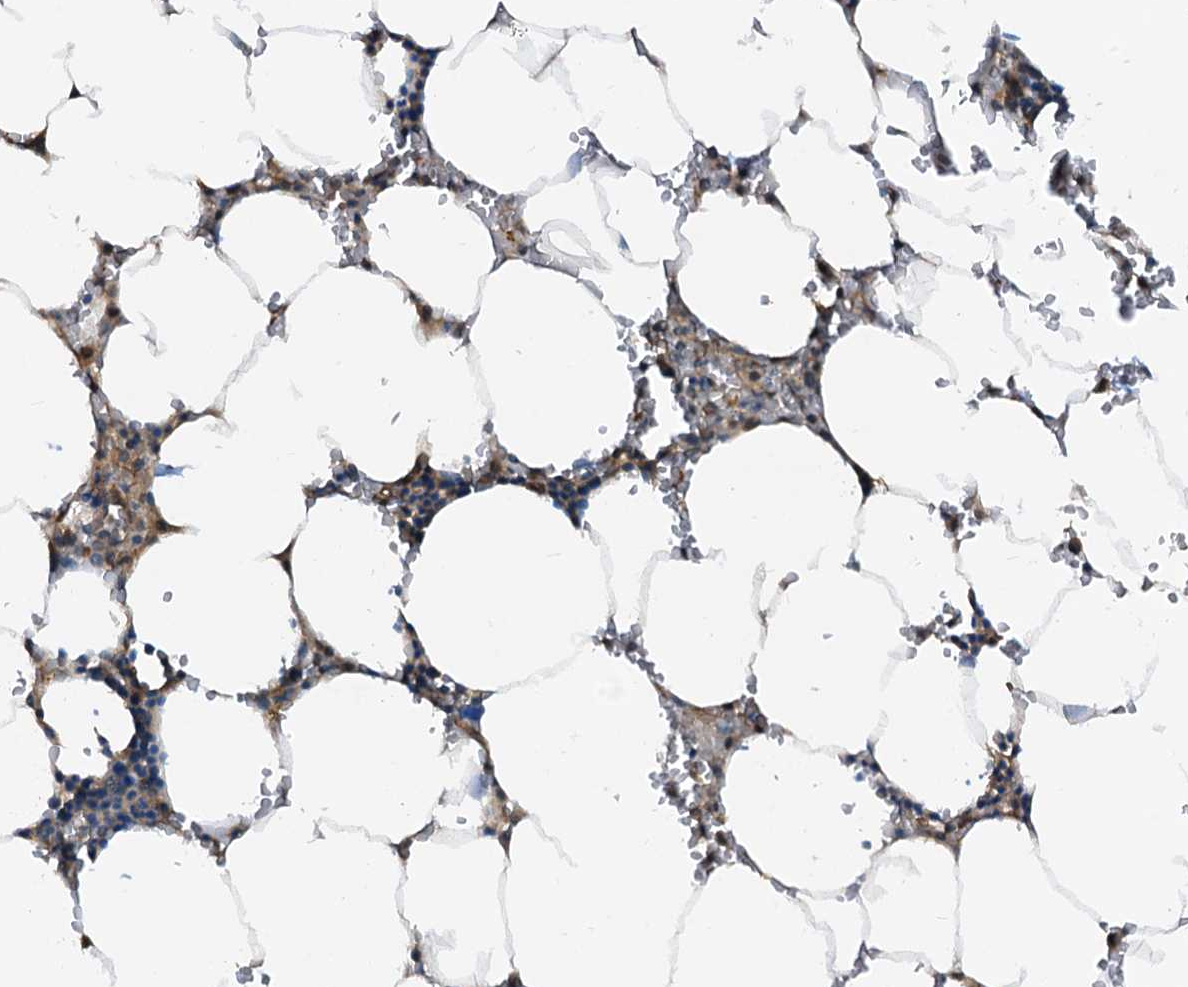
{"staining": {"intensity": "weak", "quantity": "<25%", "location": "cytoplasmic/membranous"}, "tissue": "bone marrow", "cell_type": "Hematopoietic cells", "image_type": "normal", "snomed": [{"axis": "morphology", "description": "Normal tissue, NOS"}, {"axis": "topography", "description": "Bone marrow"}], "caption": "Image shows no significant protein positivity in hematopoietic cells of unremarkable bone marrow. (Brightfield microscopy of DAB IHC at high magnification).", "gene": "PTGES3", "patient": {"sex": "male", "age": 70}}